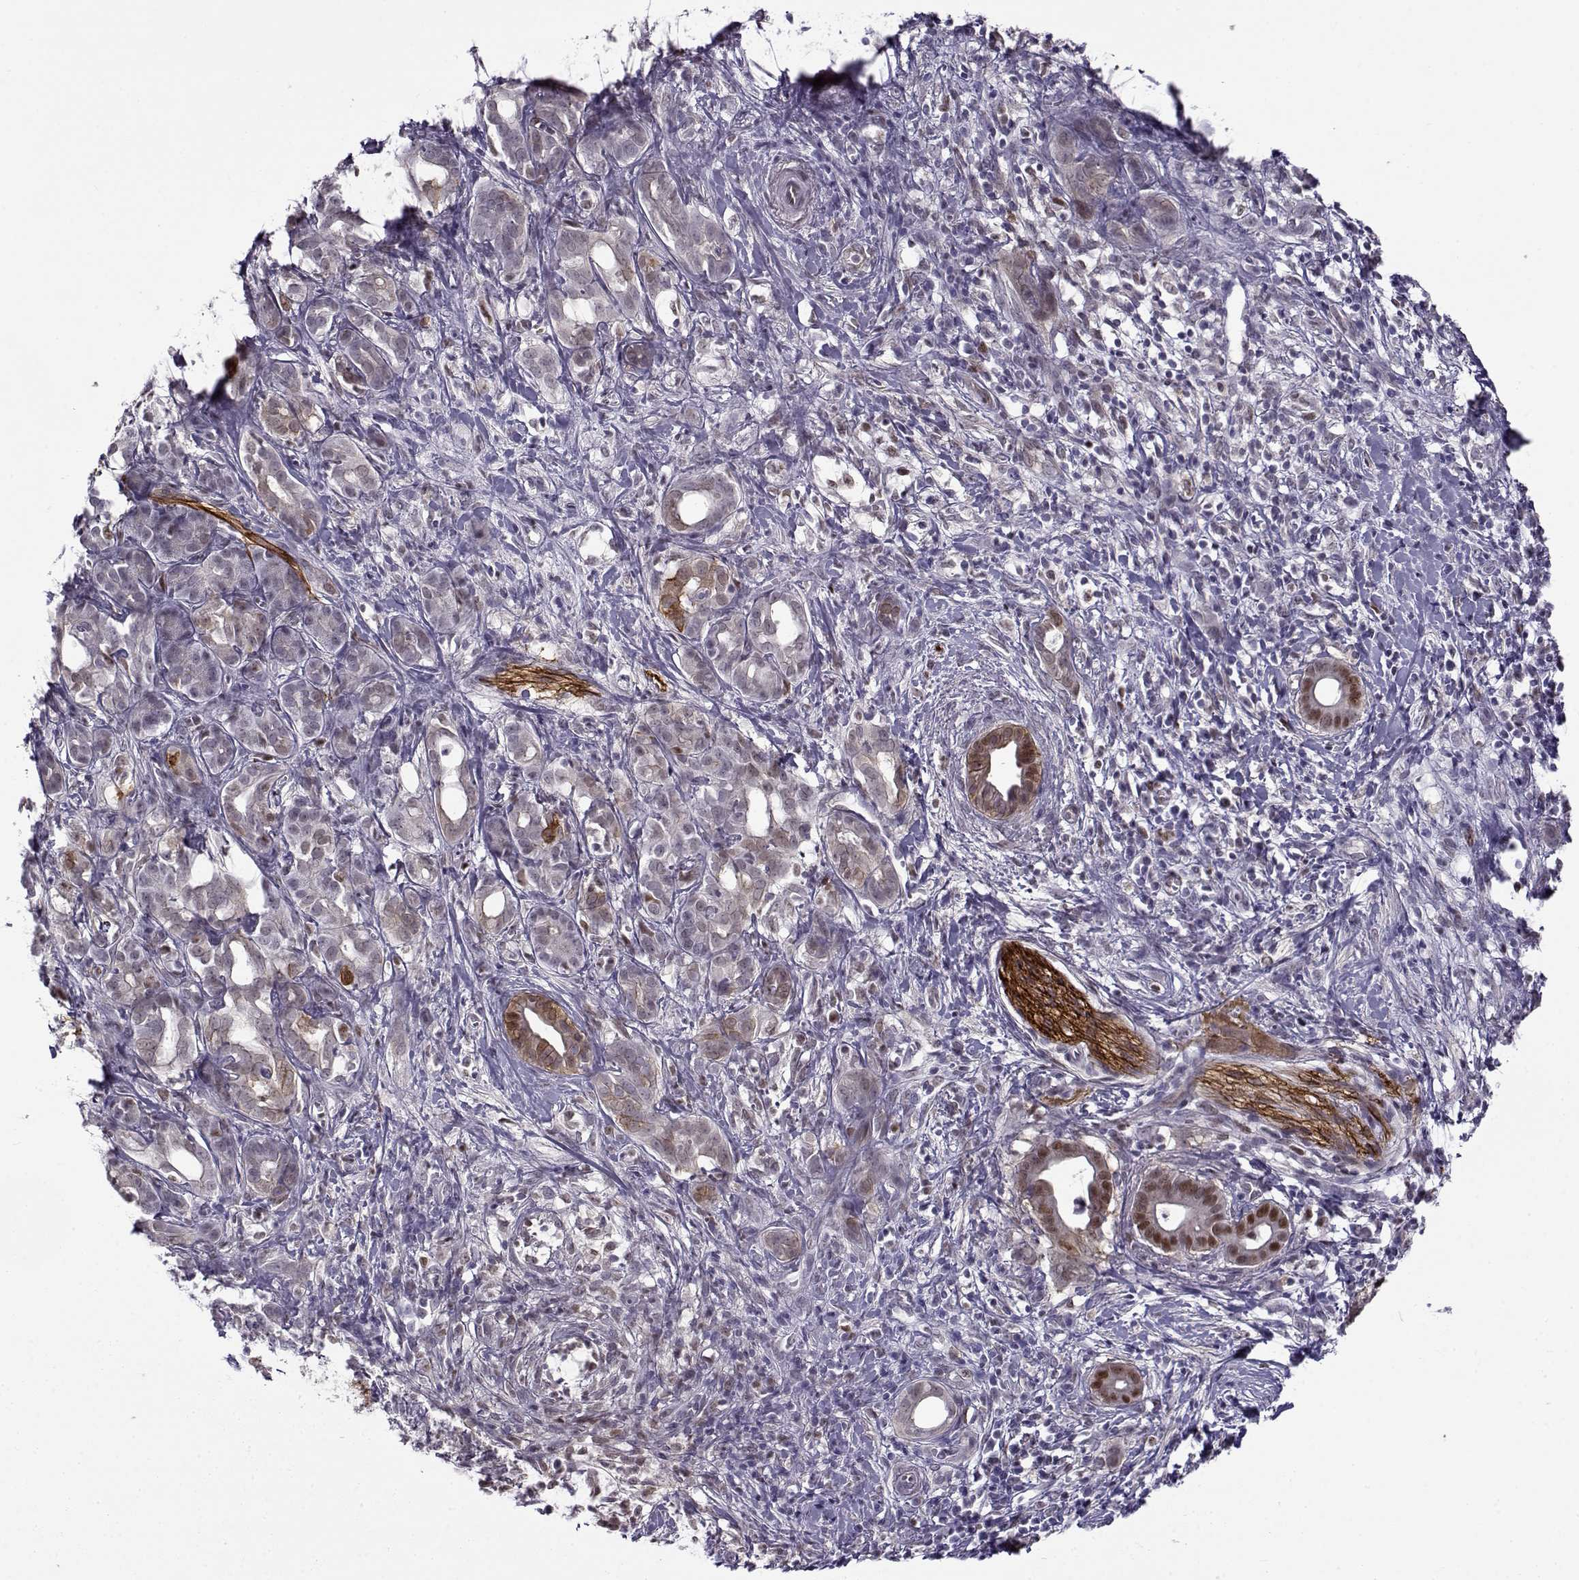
{"staining": {"intensity": "moderate", "quantity": "<25%", "location": "cytoplasmic/membranous,nuclear"}, "tissue": "pancreatic cancer", "cell_type": "Tumor cells", "image_type": "cancer", "snomed": [{"axis": "morphology", "description": "Adenocarcinoma, NOS"}, {"axis": "topography", "description": "Pancreas"}], "caption": "Protein analysis of adenocarcinoma (pancreatic) tissue displays moderate cytoplasmic/membranous and nuclear expression in approximately <25% of tumor cells.", "gene": "BACH1", "patient": {"sex": "male", "age": 61}}